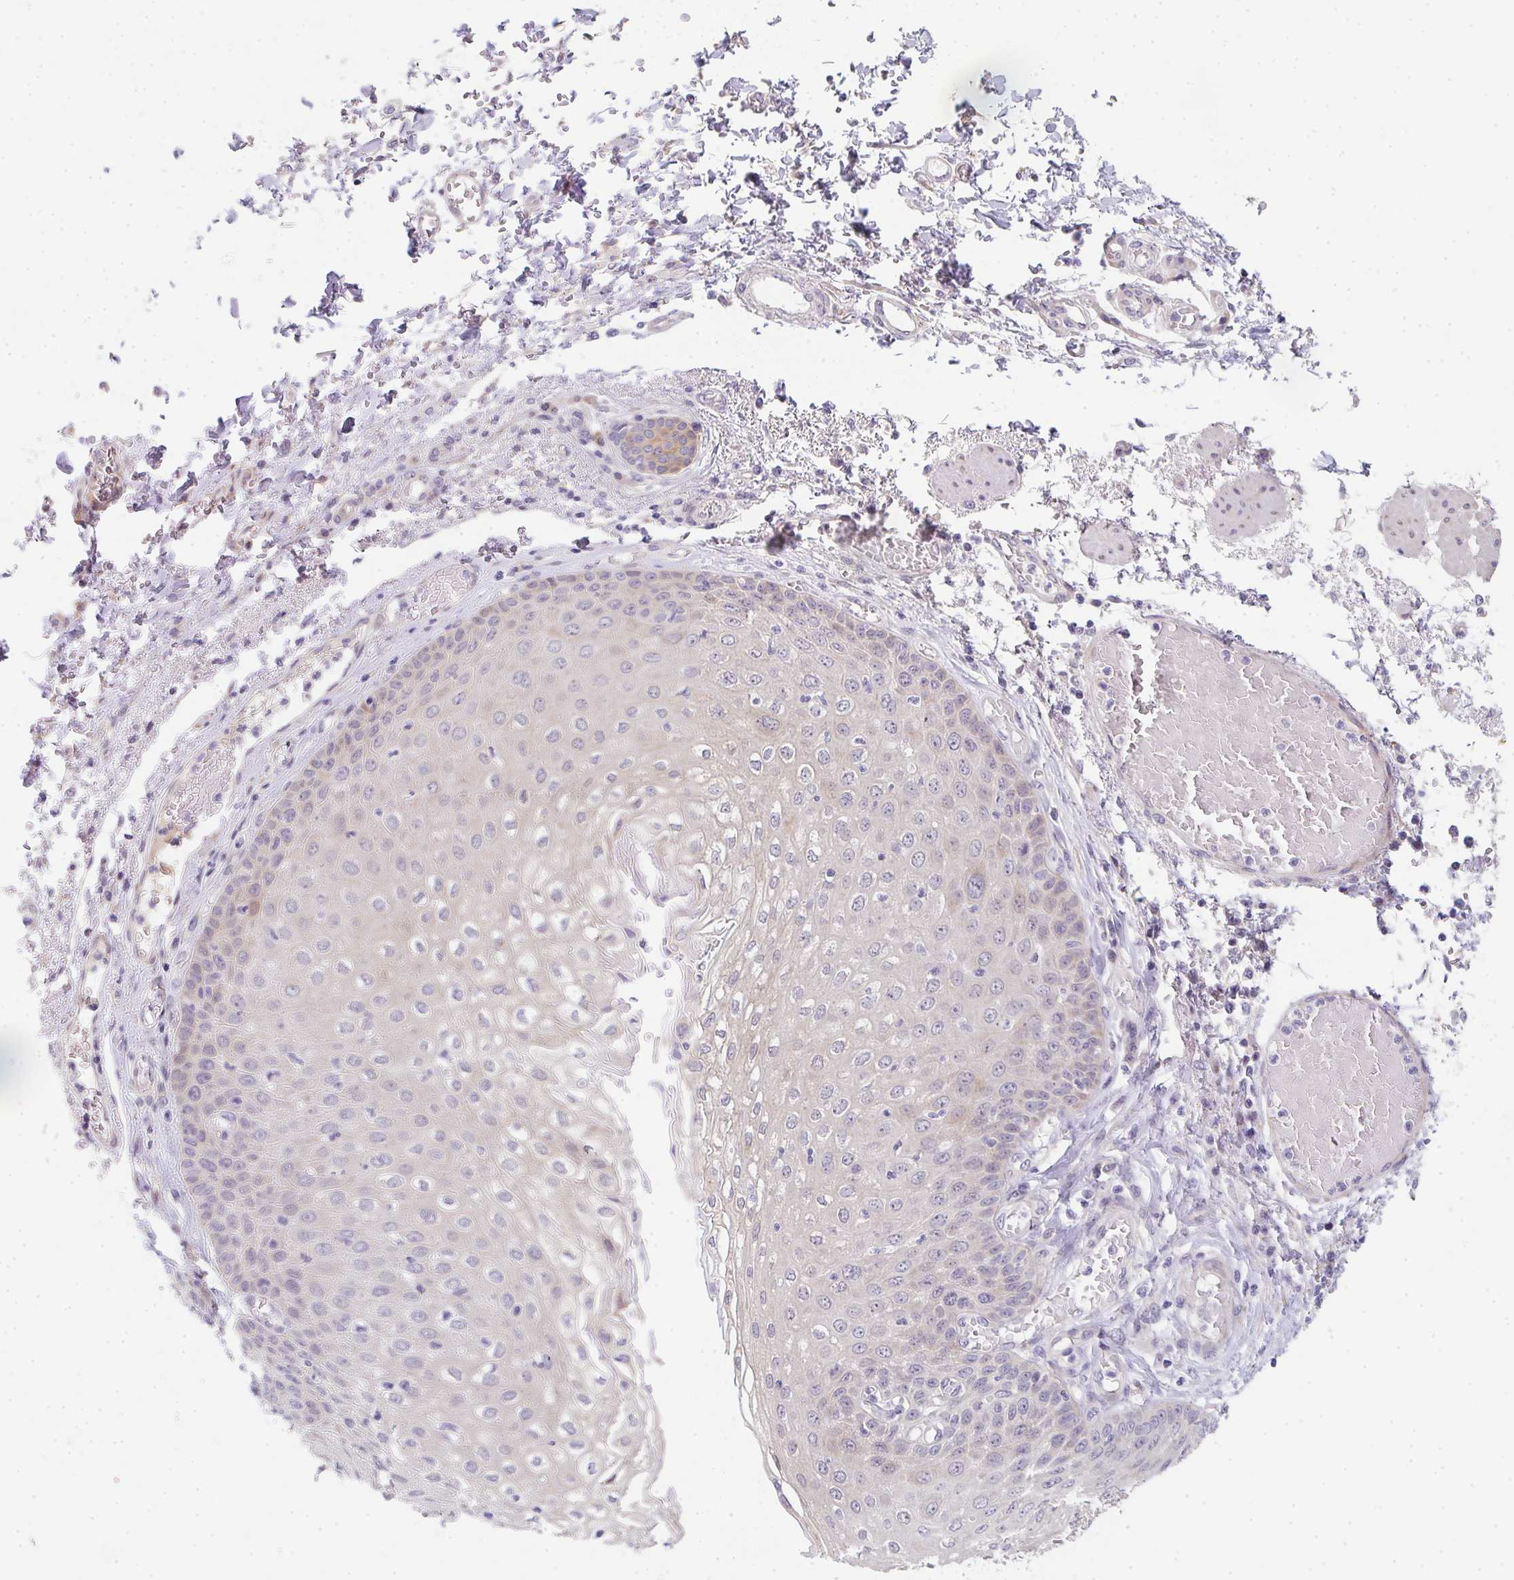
{"staining": {"intensity": "moderate", "quantity": "25%-75%", "location": "cytoplasmic/membranous"}, "tissue": "esophagus", "cell_type": "Squamous epithelial cells", "image_type": "normal", "snomed": [{"axis": "morphology", "description": "Normal tissue, NOS"}, {"axis": "morphology", "description": "Adenocarcinoma, NOS"}, {"axis": "topography", "description": "Esophagus"}], "caption": "Moderate cytoplasmic/membranous expression for a protein is seen in about 25%-75% of squamous epithelial cells of benign esophagus using immunohistochemistry (IHC).", "gene": "TNFRSF10A", "patient": {"sex": "male", "age": 81}}